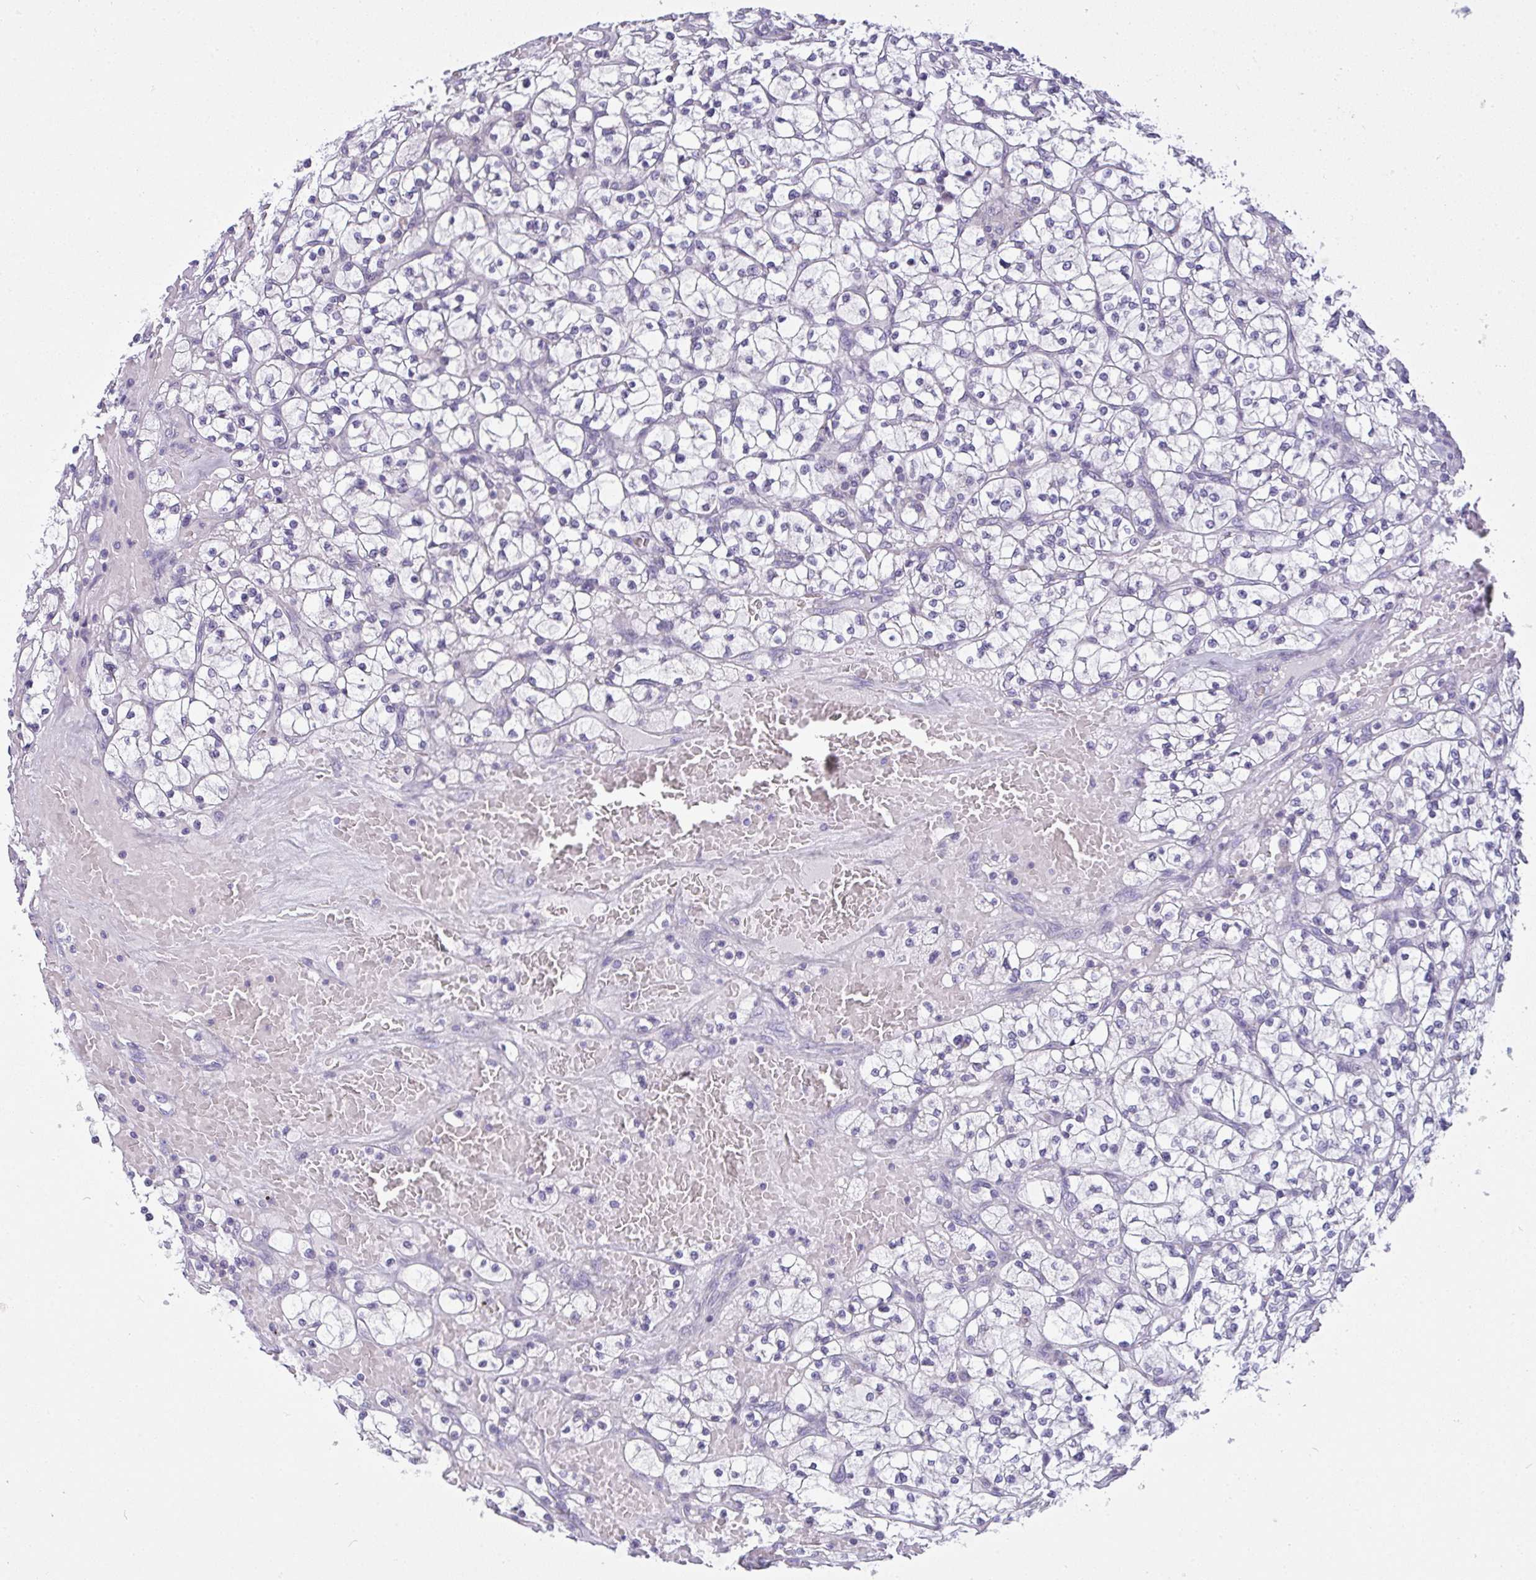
{"staining": {"intensity": "negative", "quantity": "none", "location": "none"}, "tissue": "renal cancer", "cell_type": "Tumor cells", "image_type": "cancer", "snomed": [{"axis": "morphology", "description": "Adenocarcinoma, NOS"}, {"axis": "topography", "description": "Kidney"}], "caption": "Human renal cancer (adenocarcinoma) stained for a protein using immunohistochemistry exhibits no staining in tumor cells.", "gene": "GSDMB", "patient": {"sex": "female", "age": 64}}